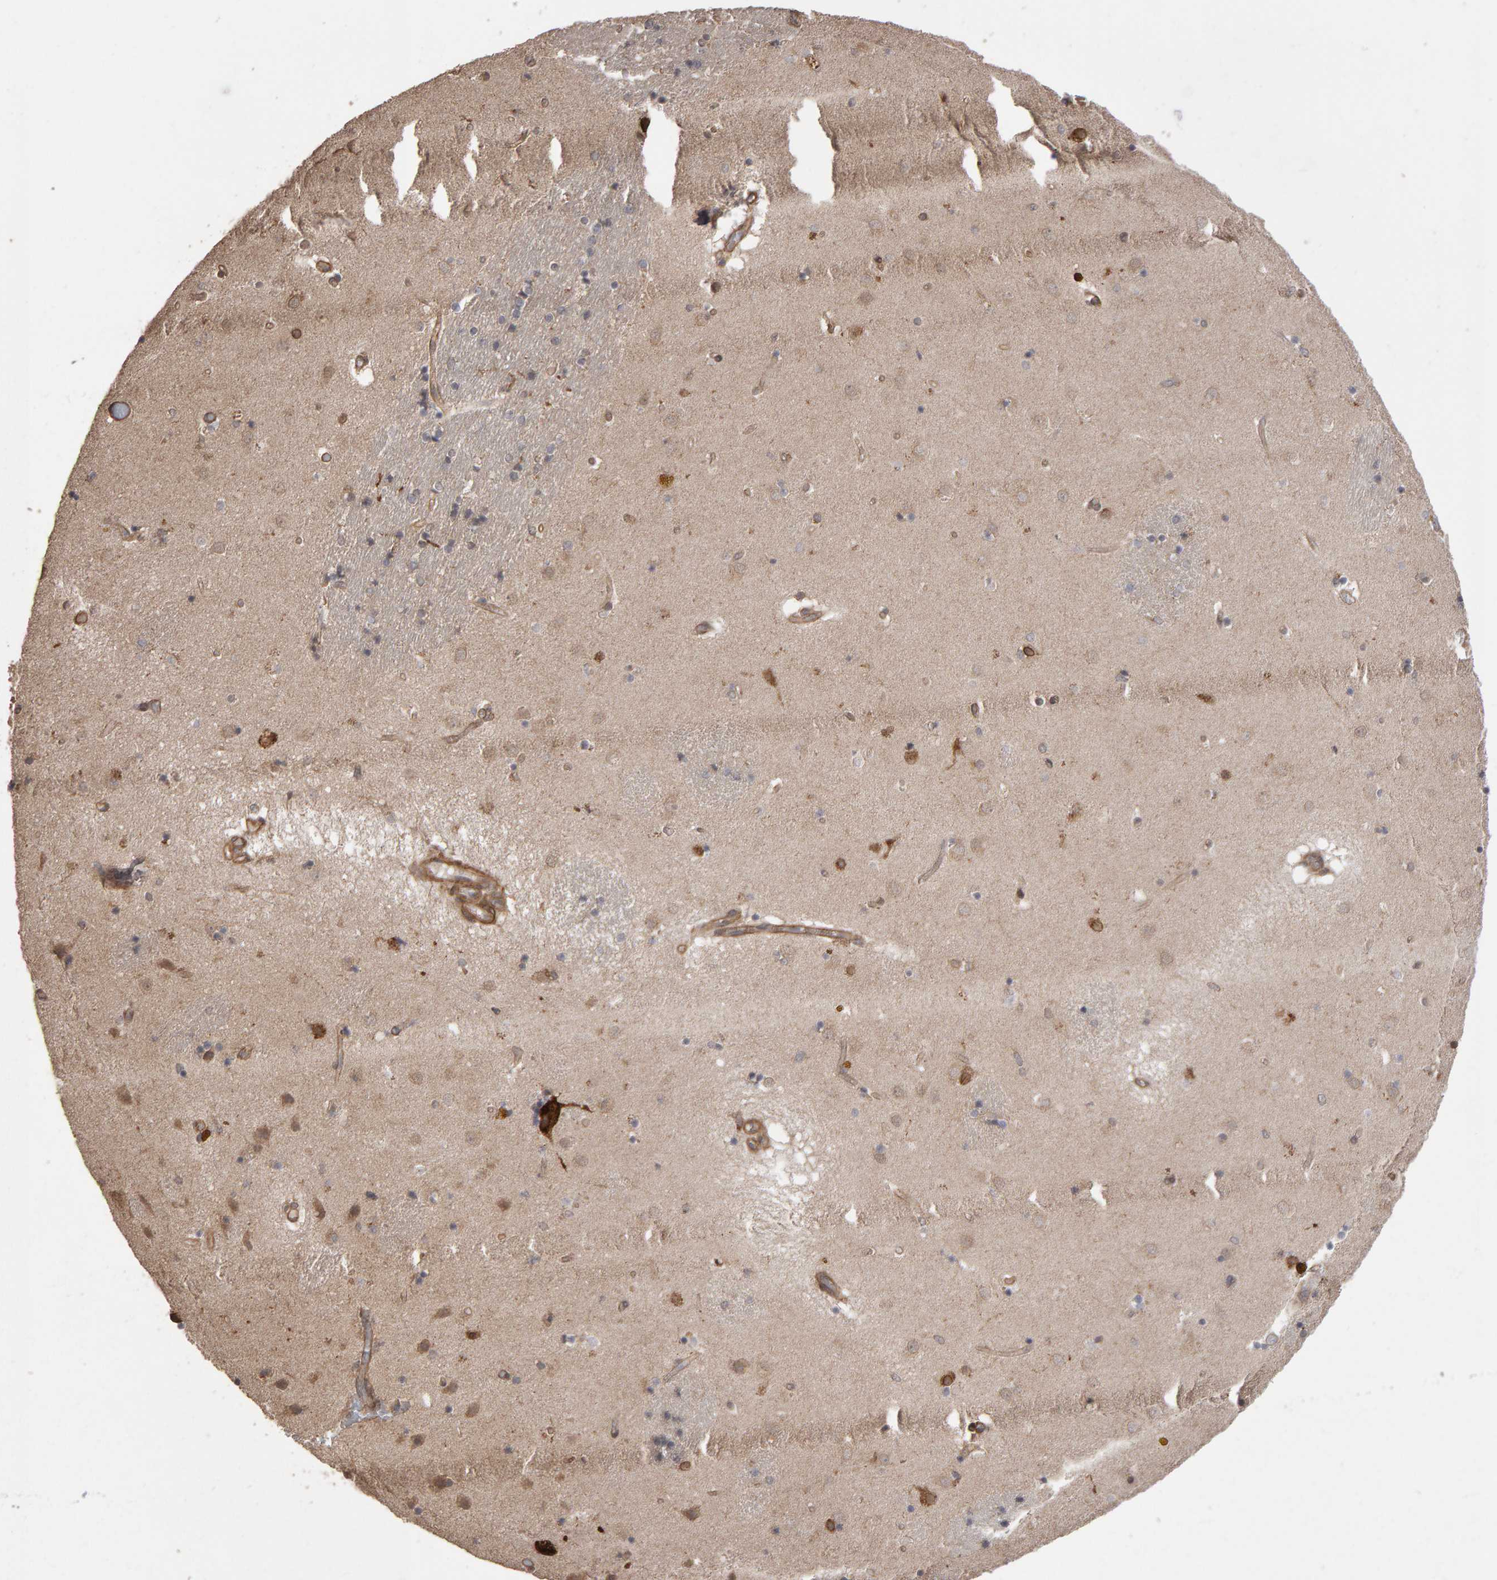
{"staining": {"intensity": "moderate", "quantity": "<25%", "location": "cytoplasmic/membranous"}, "tissue": "caudate", "cell_type": "Glial cells", "image_type": "normal", "snomed": [{"axis": "morphology", "description": "Normal tissue, NOS"}, {"axis": "topography", "description": "Lateral ventricle wall"}], "caption": "Unremarkable caudate displays moderate cytoplasmic/membranous positivity in about <25% of glial cells, visualized by immunohistochemistry.", "gene": "SCRIB", "patient": {"sex": "male", "age": 70}}